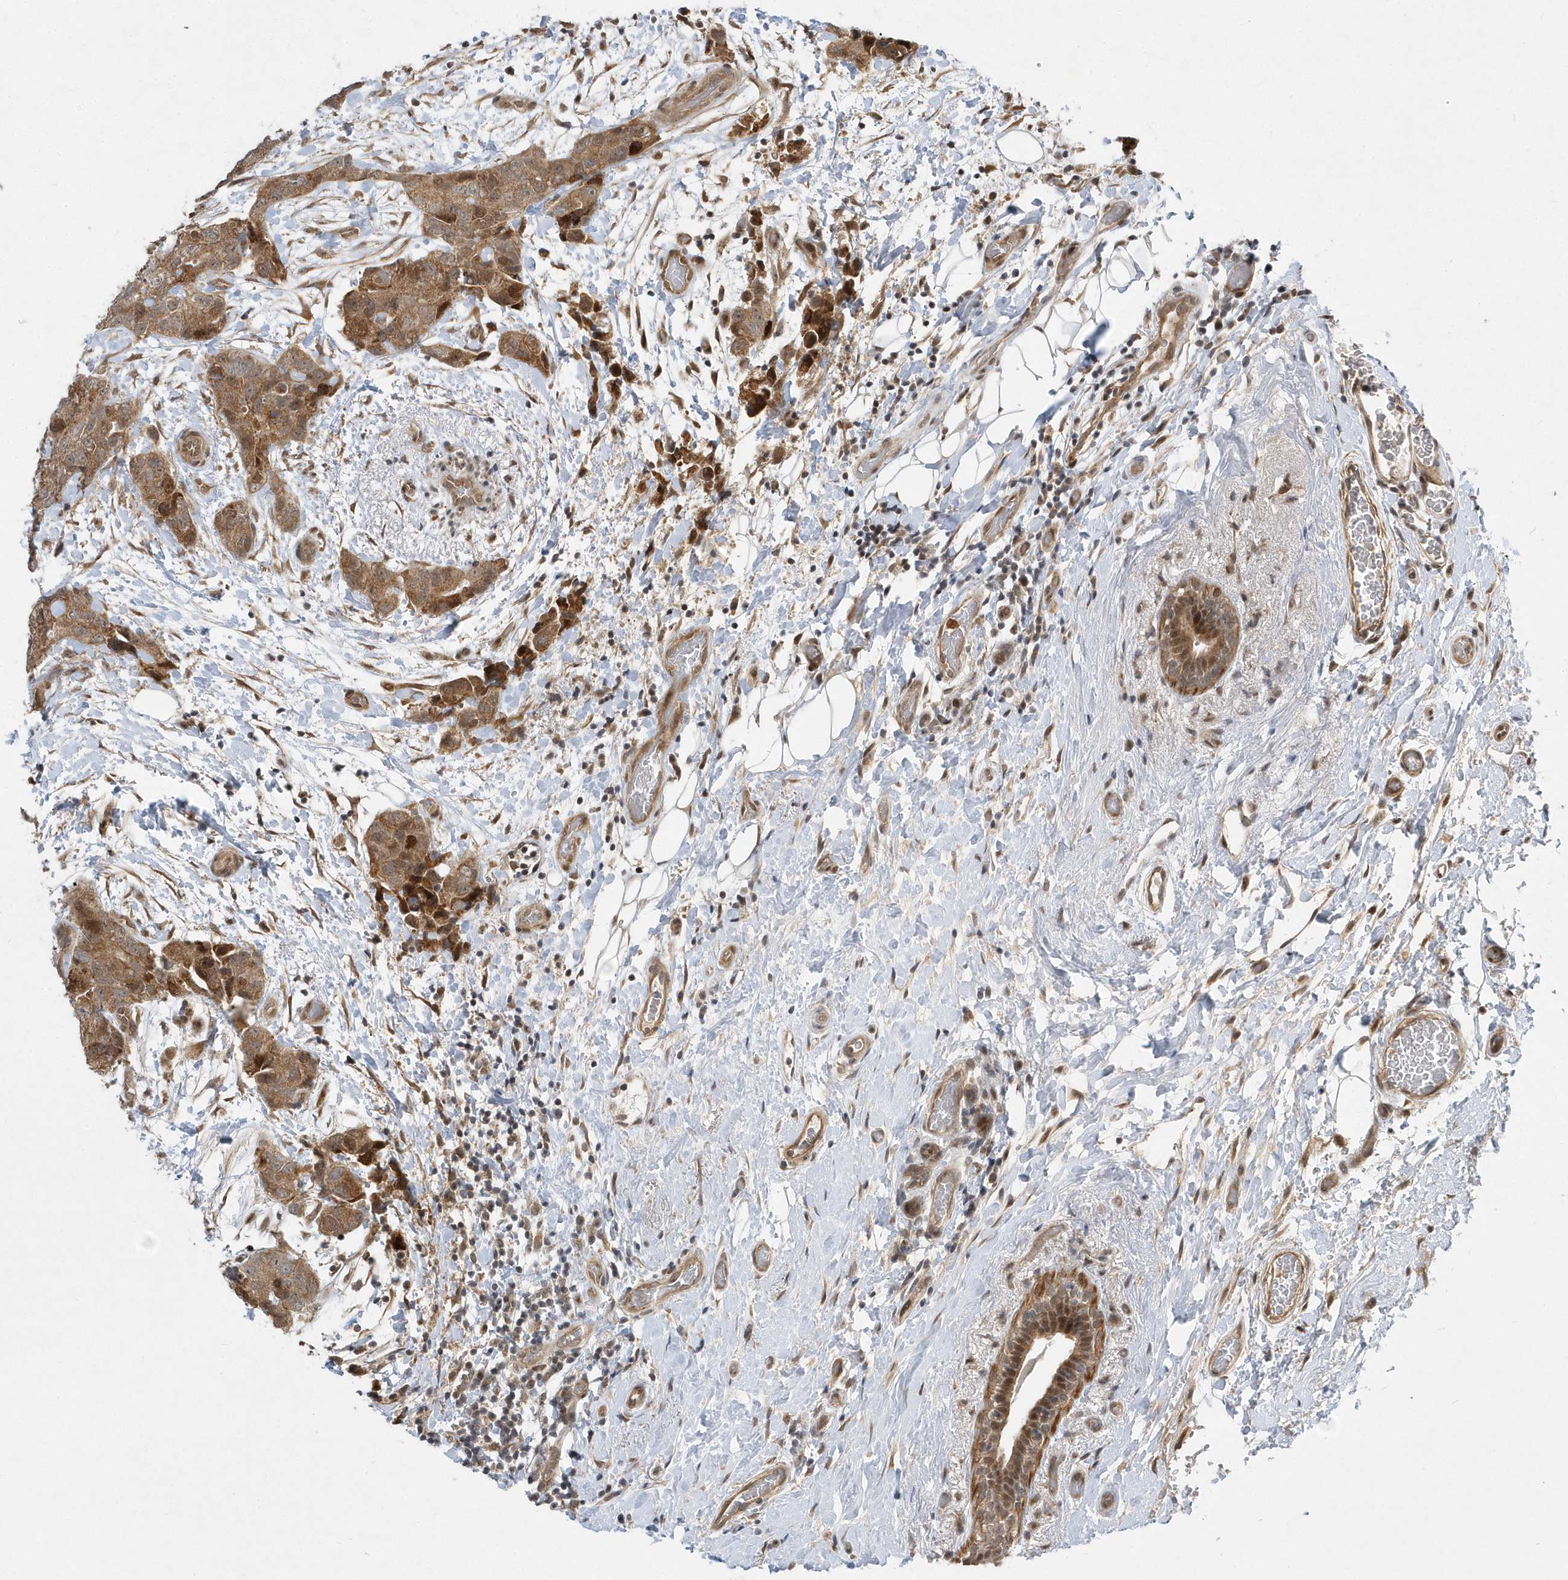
{"staining": {"intensity": "moderate", "quantity": ">75%", "location": "cytoplasmic/membranous,nuclear"}, "tissue": "breast cancer", "cell_type": "Tumor cells", "image_type": "cancer", "snomed": [{"axis": "morphology", "description": "Duct carcinoma"}, {"axis": "topography", "description": "Breast"}], "caption": "Invasive ductal carcinoma (breast) stained with IHC exhibits moderate cytoplasmic/membranous and nuclear positivity in about >75% of tumor cells.", "gene": "MXI1", "patient": {"sex": "female", "age": 62}}